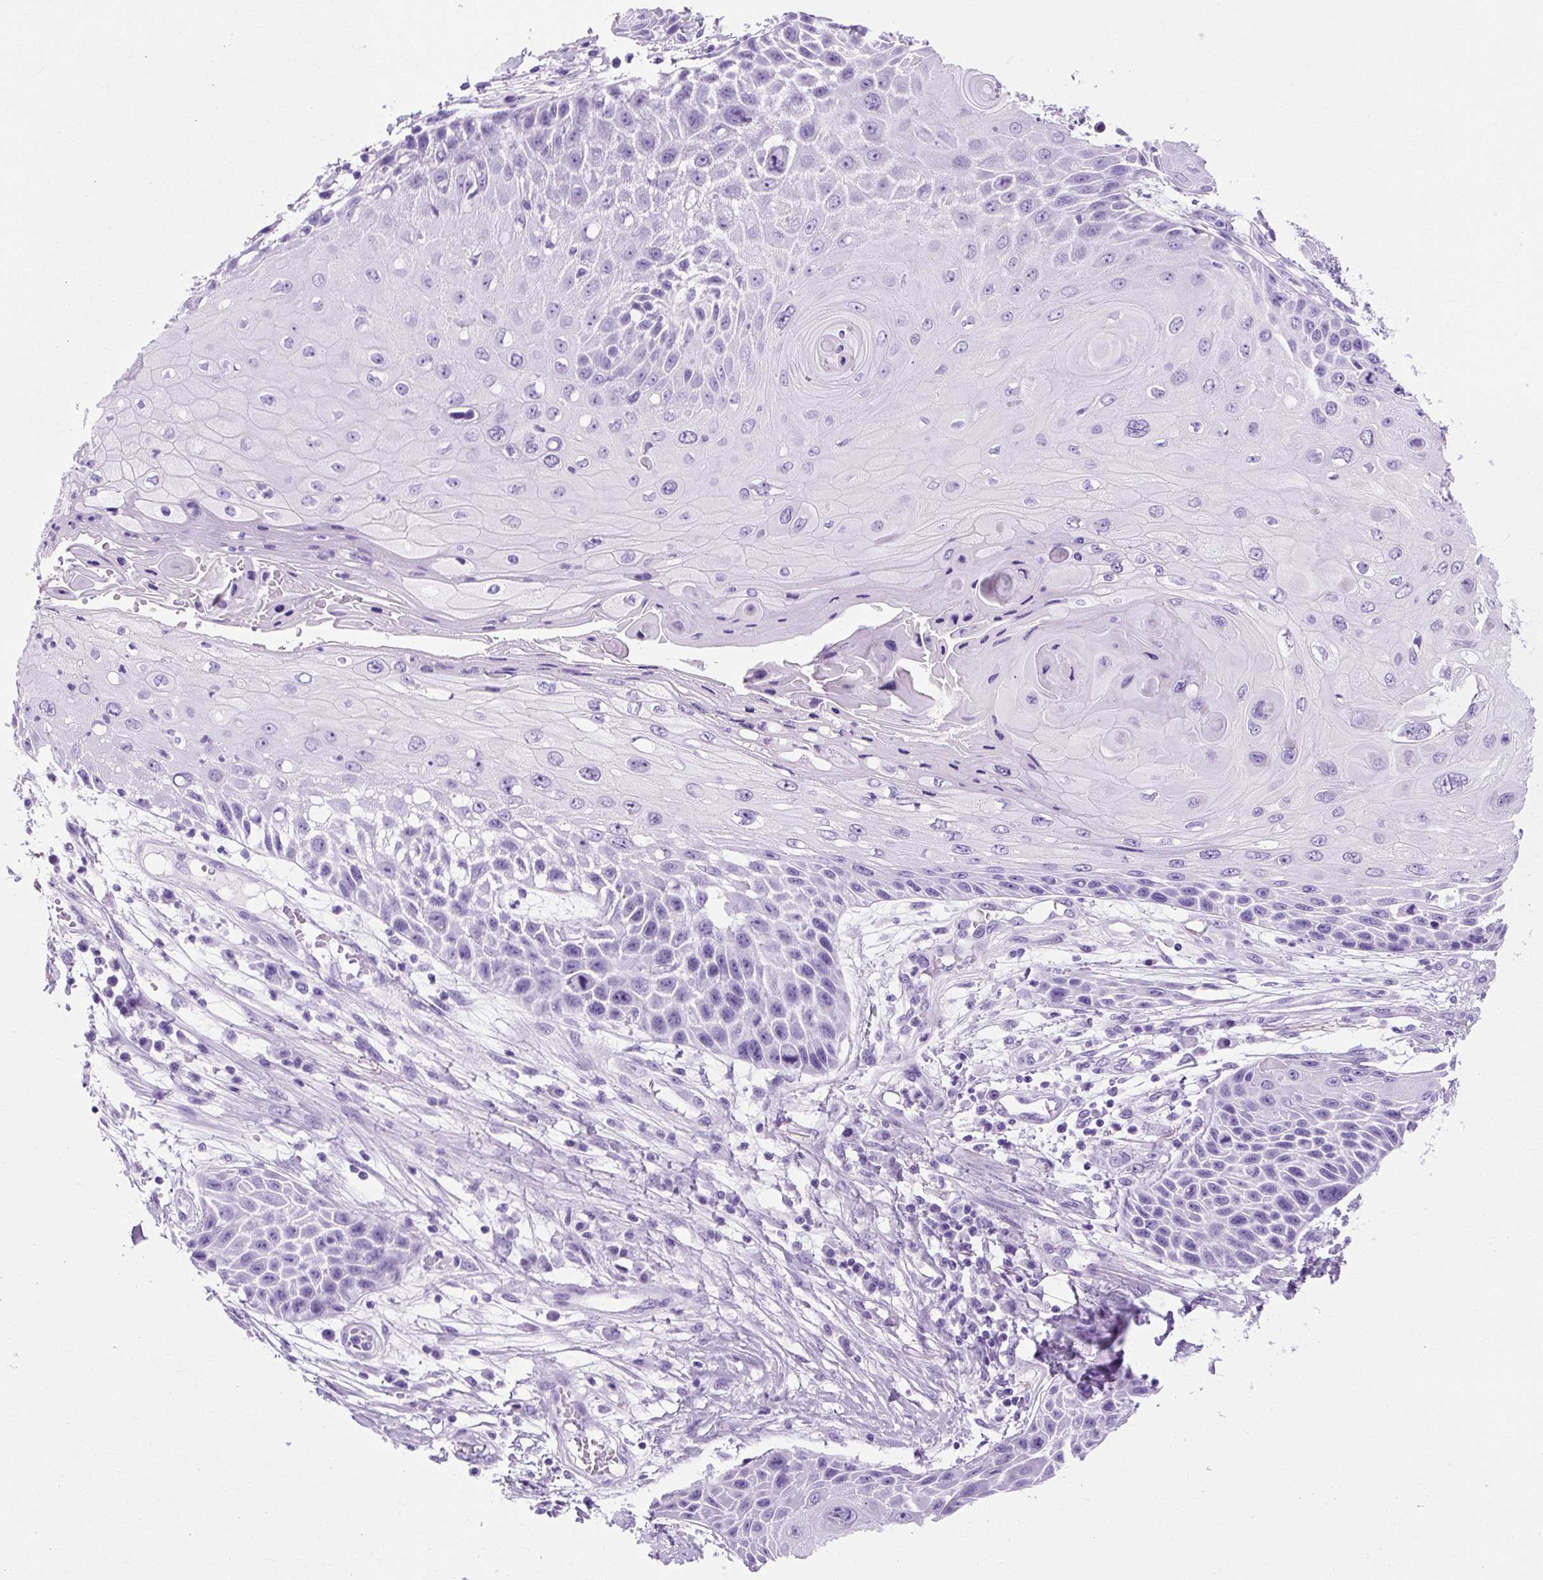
{"staining": {"intensity": "negative", "quantity": "none", "location": "none"}, "tissue": "skin cancer", "cell_type": "Tumor cells", "image_type": "cancer", "snomed": [{"axis": "morphology", "description": "Squamous cell carcinoma, NOS"}, {"axis": "topography", "description": "Skin"}, {"axis": "topography", "description": "Vulva"}], "caption": "Photomicrograph shows no protein expression in tumor cells of skin cancer (squamous cell carcinoma) tissue. (IHC, brightfield microscopy, high magnification).", "gene": "TMEM89", "patient": {"sex": "female", "age": 44}}